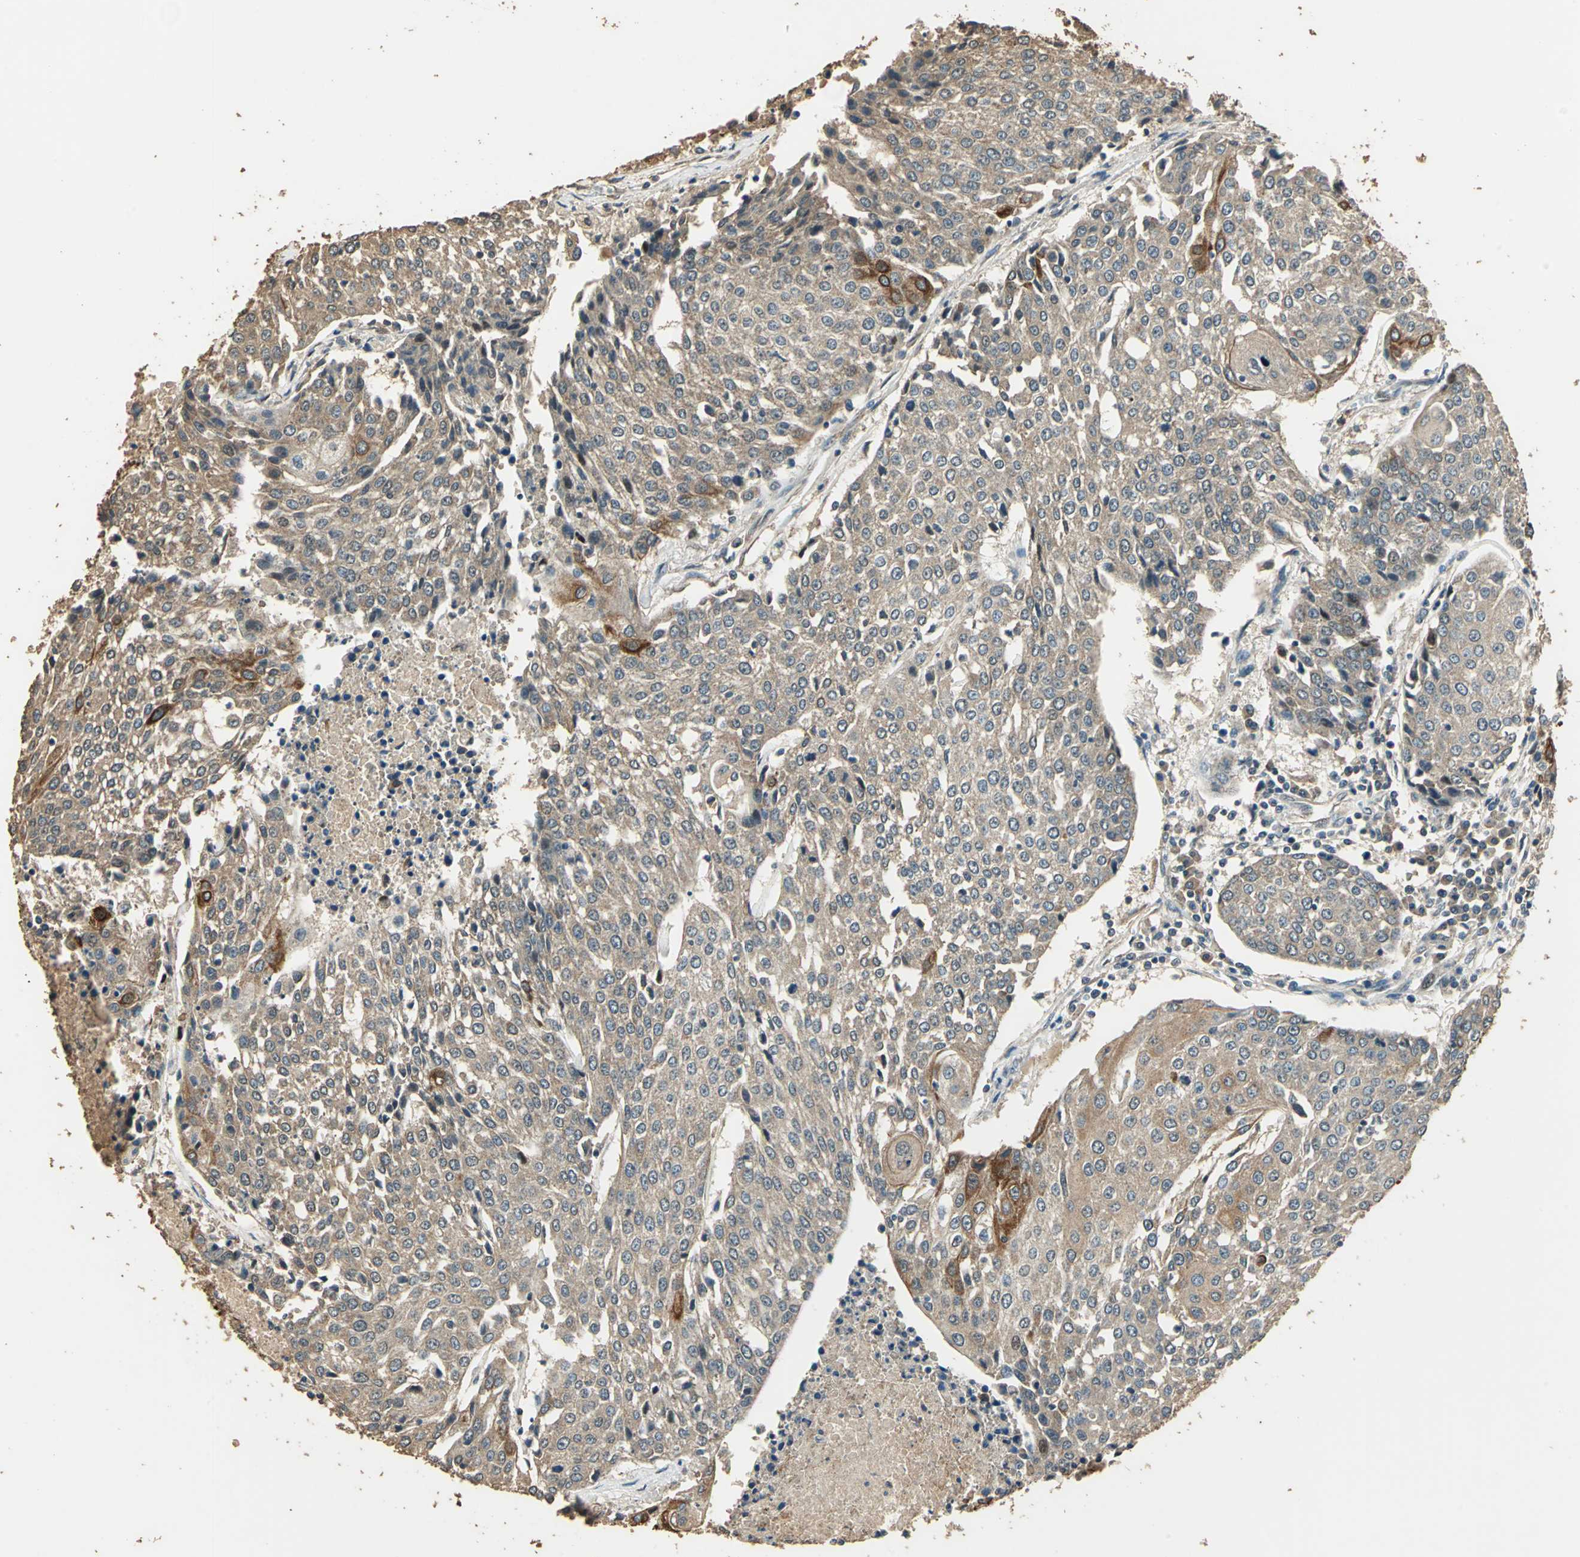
{"staining": {"intensity": "weak", "quantity": ">75%", "location": "cytoplasmic/membranous"}, "tissue": "urothelial cancer", "cell_type": "Tumor cells", "image_type": "cancer", "snomed": [{"axis": "morphology", "description": "Urothelial carcinoma, High grade"}, {"axis": "topography", "description": "Urinary bladder"}], "caption": "Brown immunohistochemical staining in urothelial cancer demonstrates weak cytoplasmic/membranous staining in about >75% of tumor cells.", "gene": "TMPRSS4", "patient": {"sex": "female", "age": 85}}